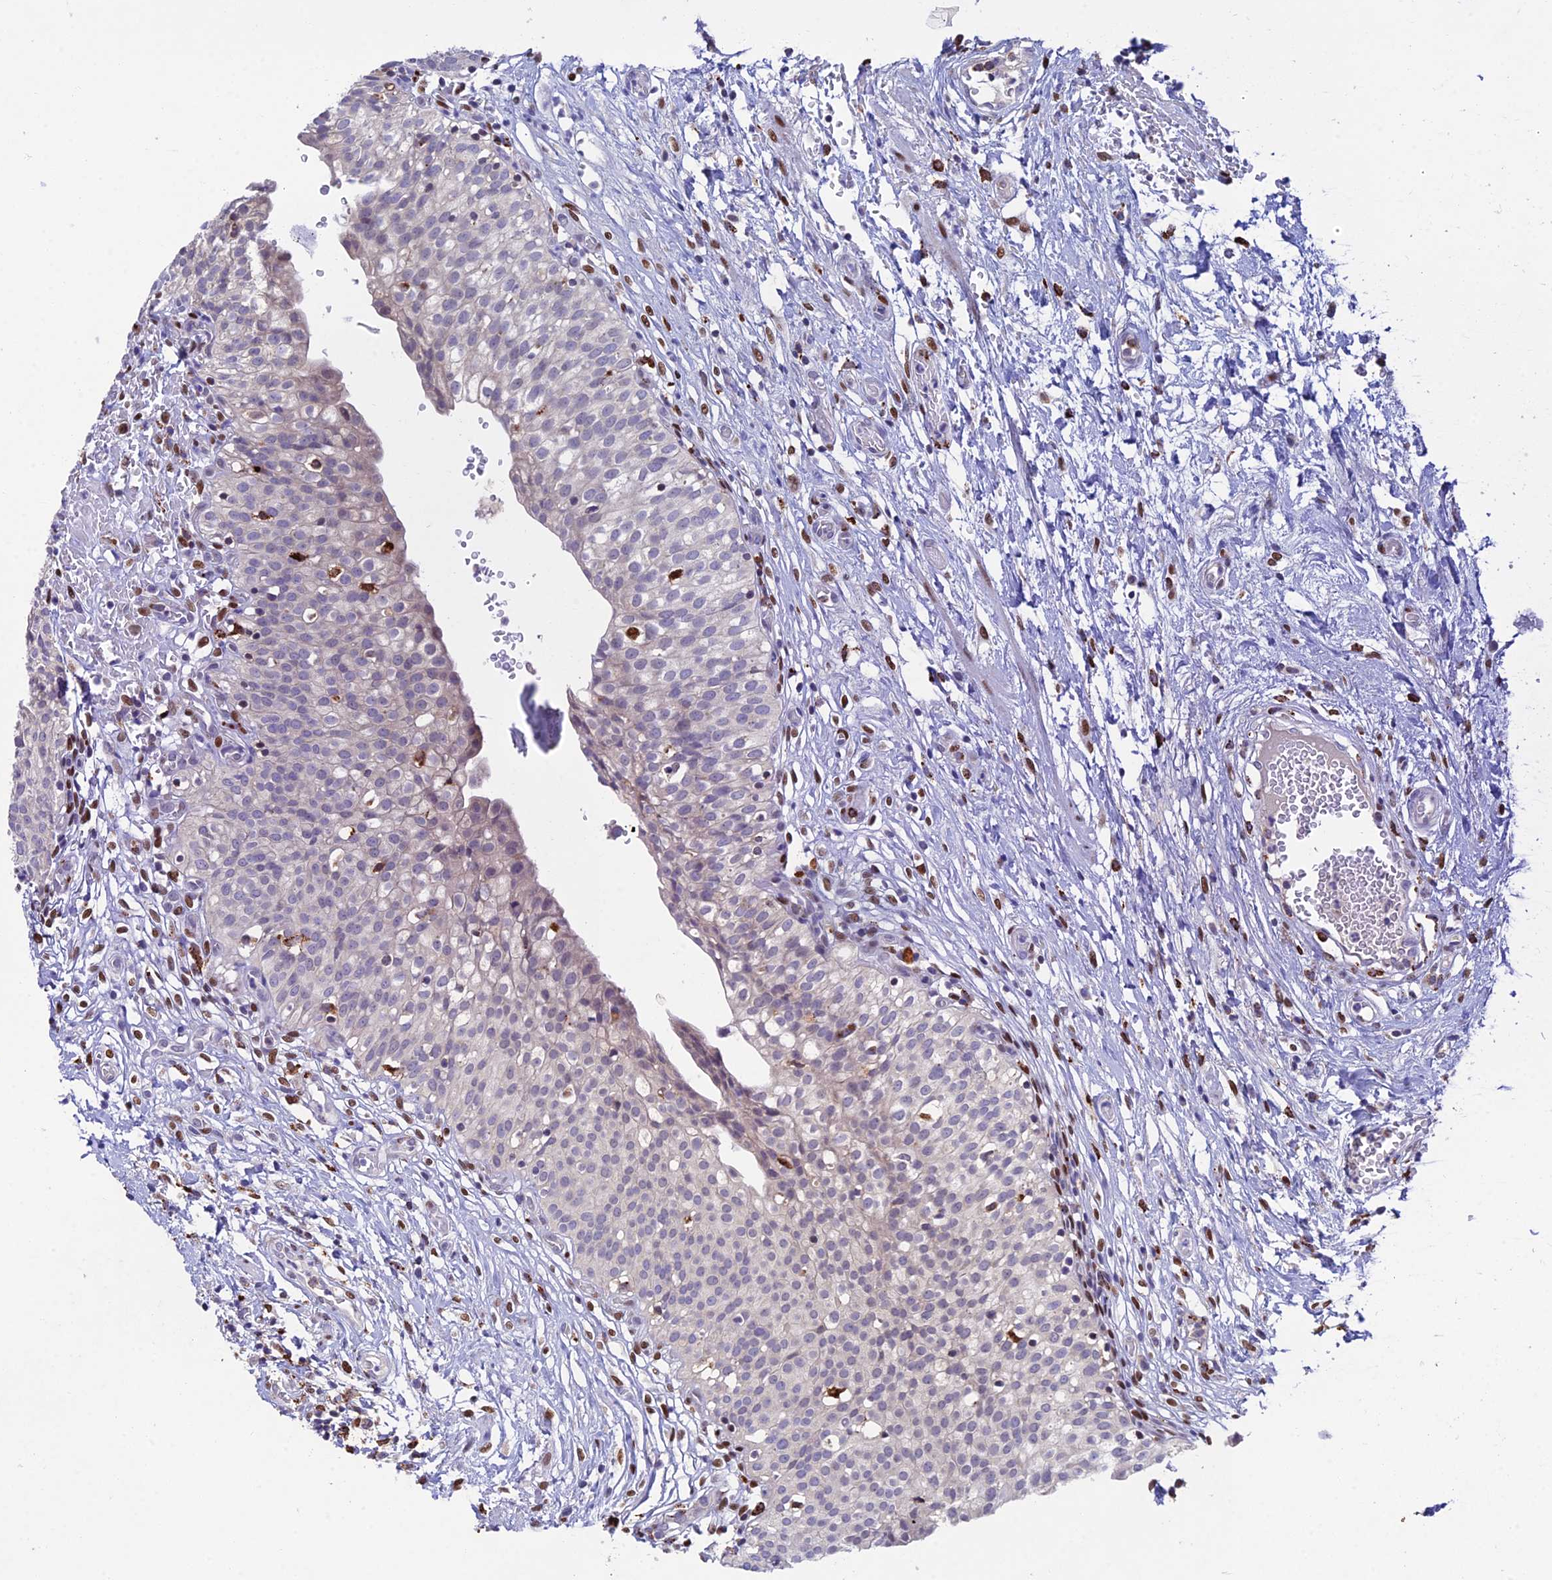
{"staining": {"intensity": "negative", "quantity": "none", "location": "none"}, "tissue": "urinary bladder", "cell_type": "Urothelial cells", "image_type": "normal", "snomed": [{"axis": "morphology", "description": "Normal tissue, NOS"}, {"axis": "topography", "description": "Urinary bladder"}], "caption": "This photomicrograph is of normal urinary bladder stained with IHC to label a protein in brown with the nuclei are counter-stained blue. There is no expression in urothelial cells. (Stains: DAB (3,3'-diaminobenzidine) immunohistochemistry with hematoxylin counter stain, Microscopy: brightfield microscopy at high magnification).", "gene": "HIC1", "patient": {"sex": "male", "age": 55}}